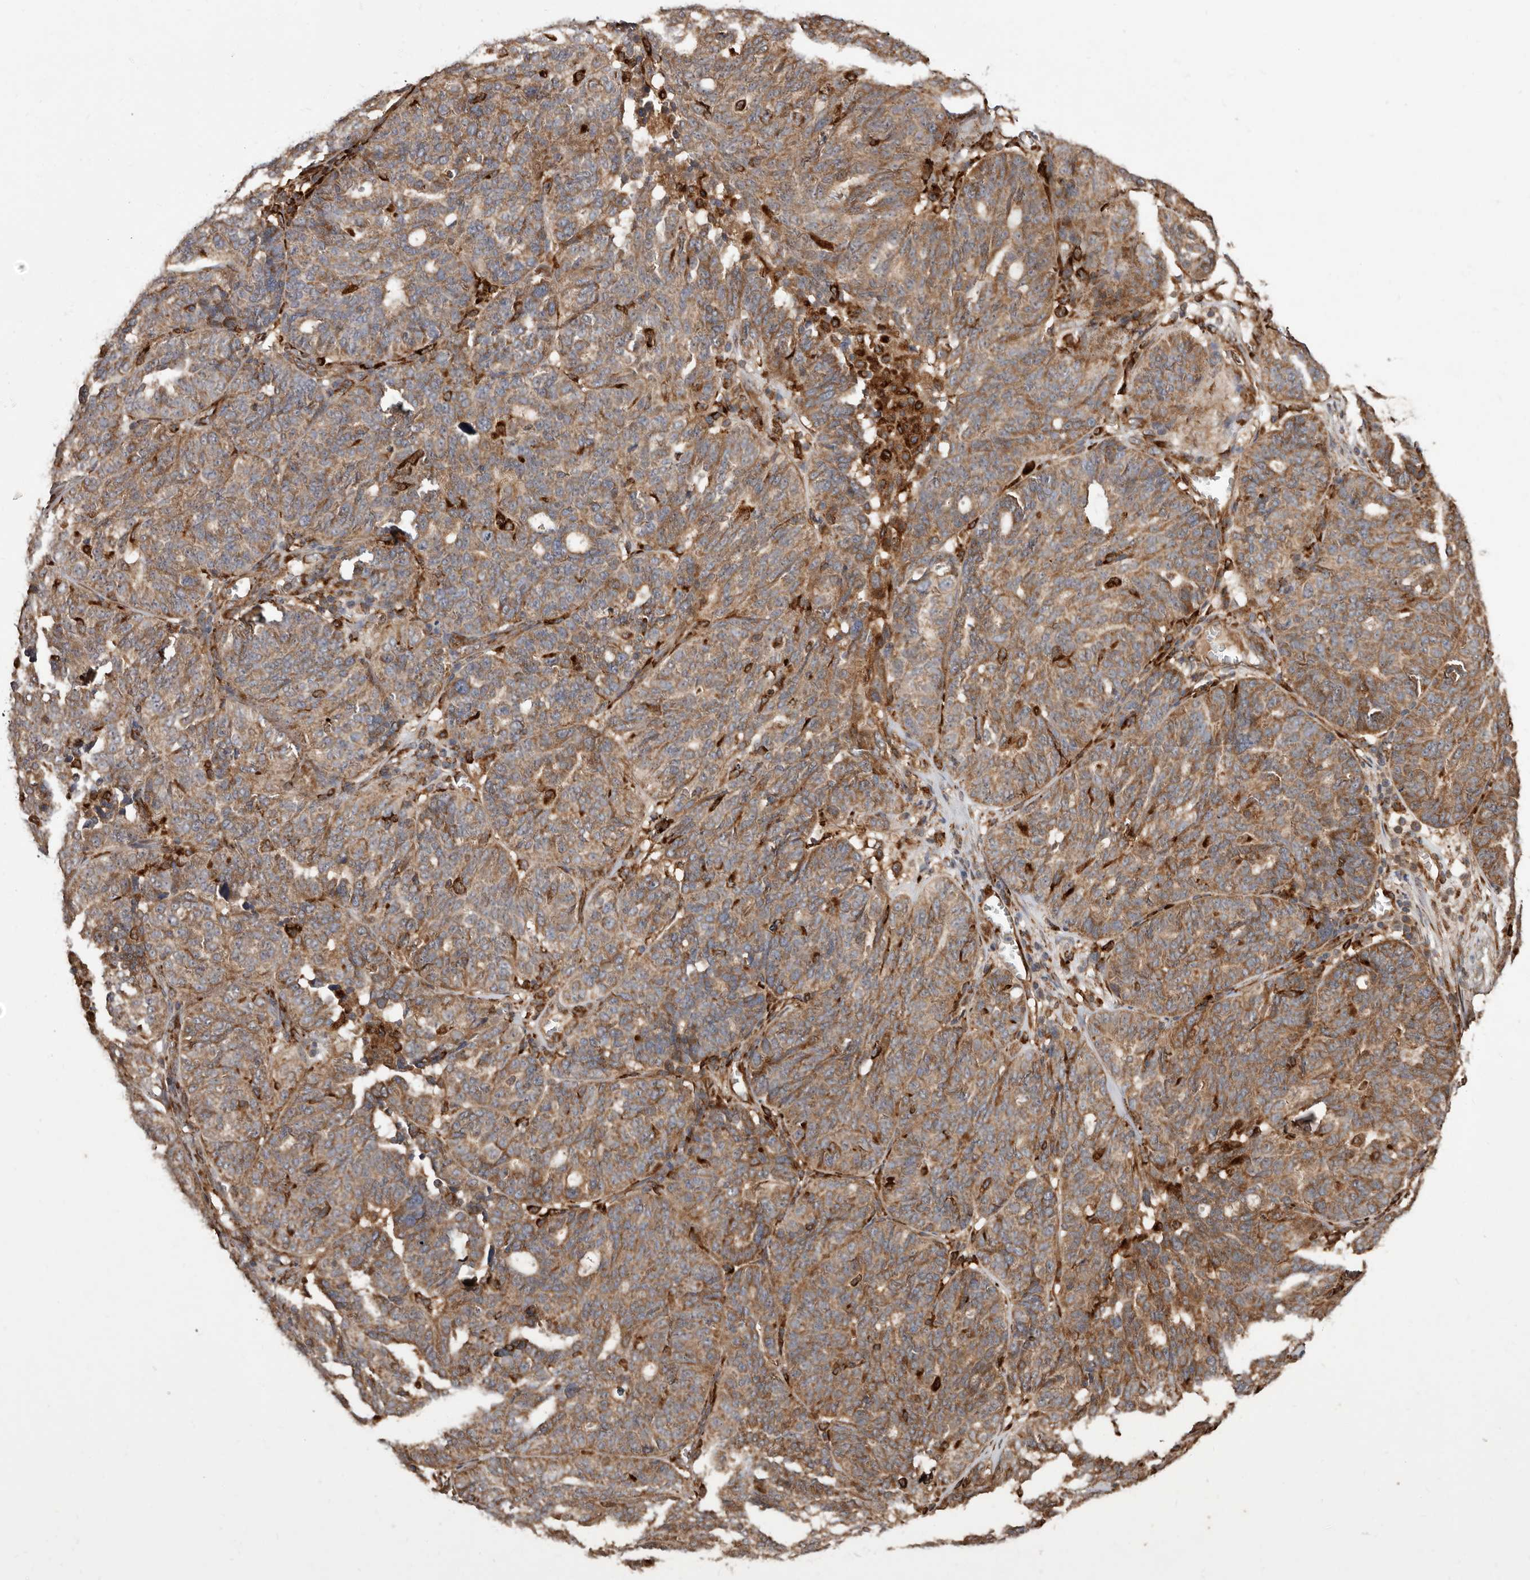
{"staining": {"intensity": "moderate", "quantity": ">75%", "location": "cytoplasmic/membranous"}, "tissue": "ovarian cancer", "cell_type": "Tumor cells", "image_type": "cancer", "snomed": [{"axis": "morphology", "description": "Cystadenocarcinoma, serous, NOS"}, {"axis": "topography", "description": "Ovary"}], "caption": "A high-resolution photomicrograph shows immunohistochemistry (IHC) staining of serous cystadenocarcinoma (ovarian), which reveals moderate cytoplasmic/membranous positivity in about >75% of tumor cells.", "gene": "FLAD1", "patient": {"sex": "female", "age": 59}}